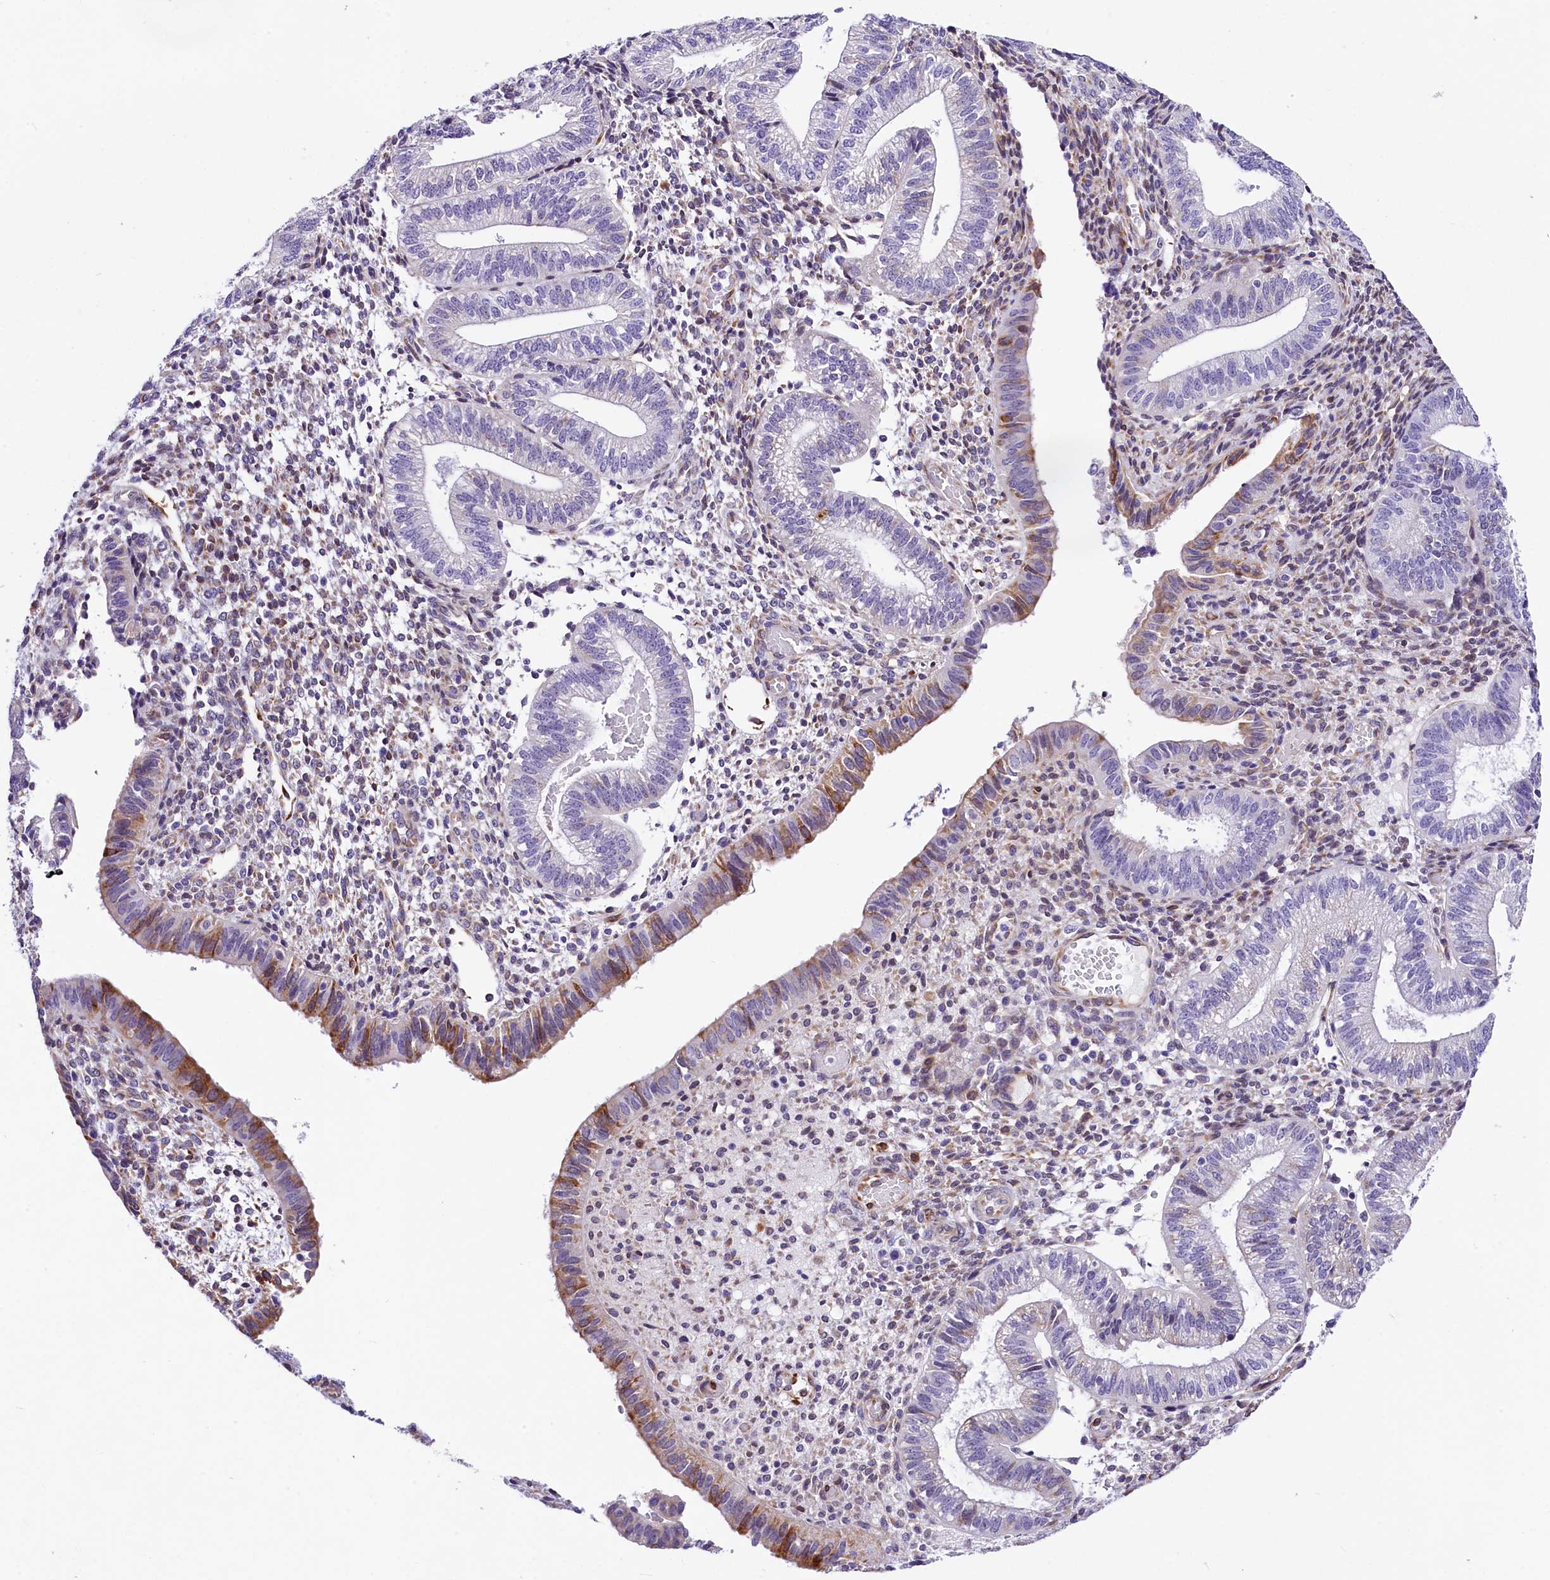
{"staining": {"intensity": "negative", "quantity": "none", "location": "none"}, "tissue": "endometrium", "cell_type": "Cells in endometrial stroma", "image_type": "normal", "snomed": [{"axis": "morphology", "description": "Normal tissue, NOS"}, {"axis": "topography", "description": "Endometrium"}], "caption": "High power microscopy histopathology image of an IHC image of normal endometrium, revealing no significant positivity in cells in endometrial stroma.", "gene": "ITGA1", "patient": {"sex": "female", "age": 34}}